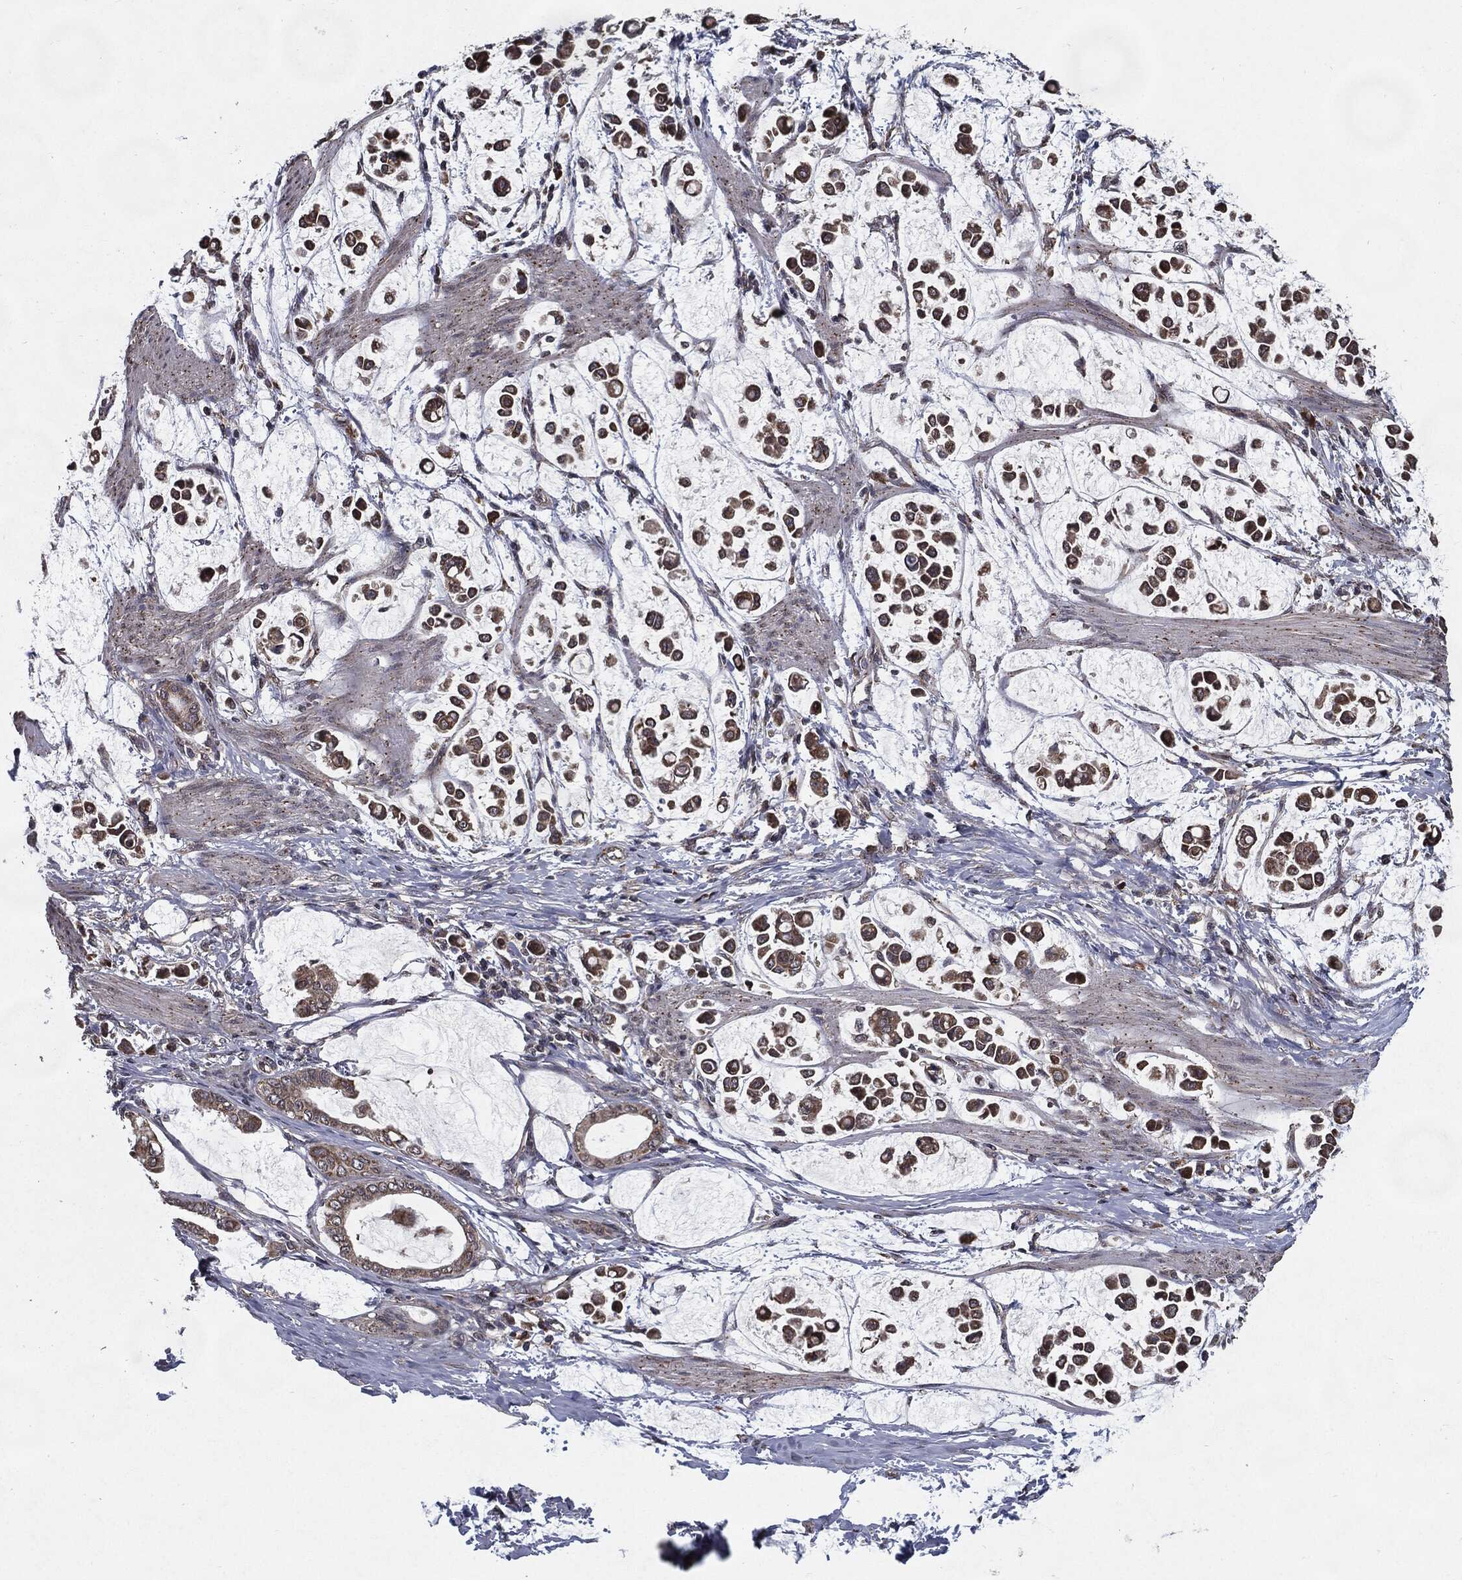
{"staining": {"intensity": "strong", "quantity": ">75%", "location": "cytoplasmic/membranous"}, "tissue": "stomach cancer", "cell_type": "Tumor cells", "image_type": "cancer", "snomed": [{"axis": "morphology", "description": "Adenocarcinoma, NOS"}, {"axis": "topography", "description": "Stomach"}], "caption": "About >75% of tumor cells in human stomach adenocarcinoma reveal strong cytoplasmic/membranous protein staining as visualized by brown immunohistochemical staining.", "gene": "HDAC5", "patient": {"sex": "male", "age": 82}}